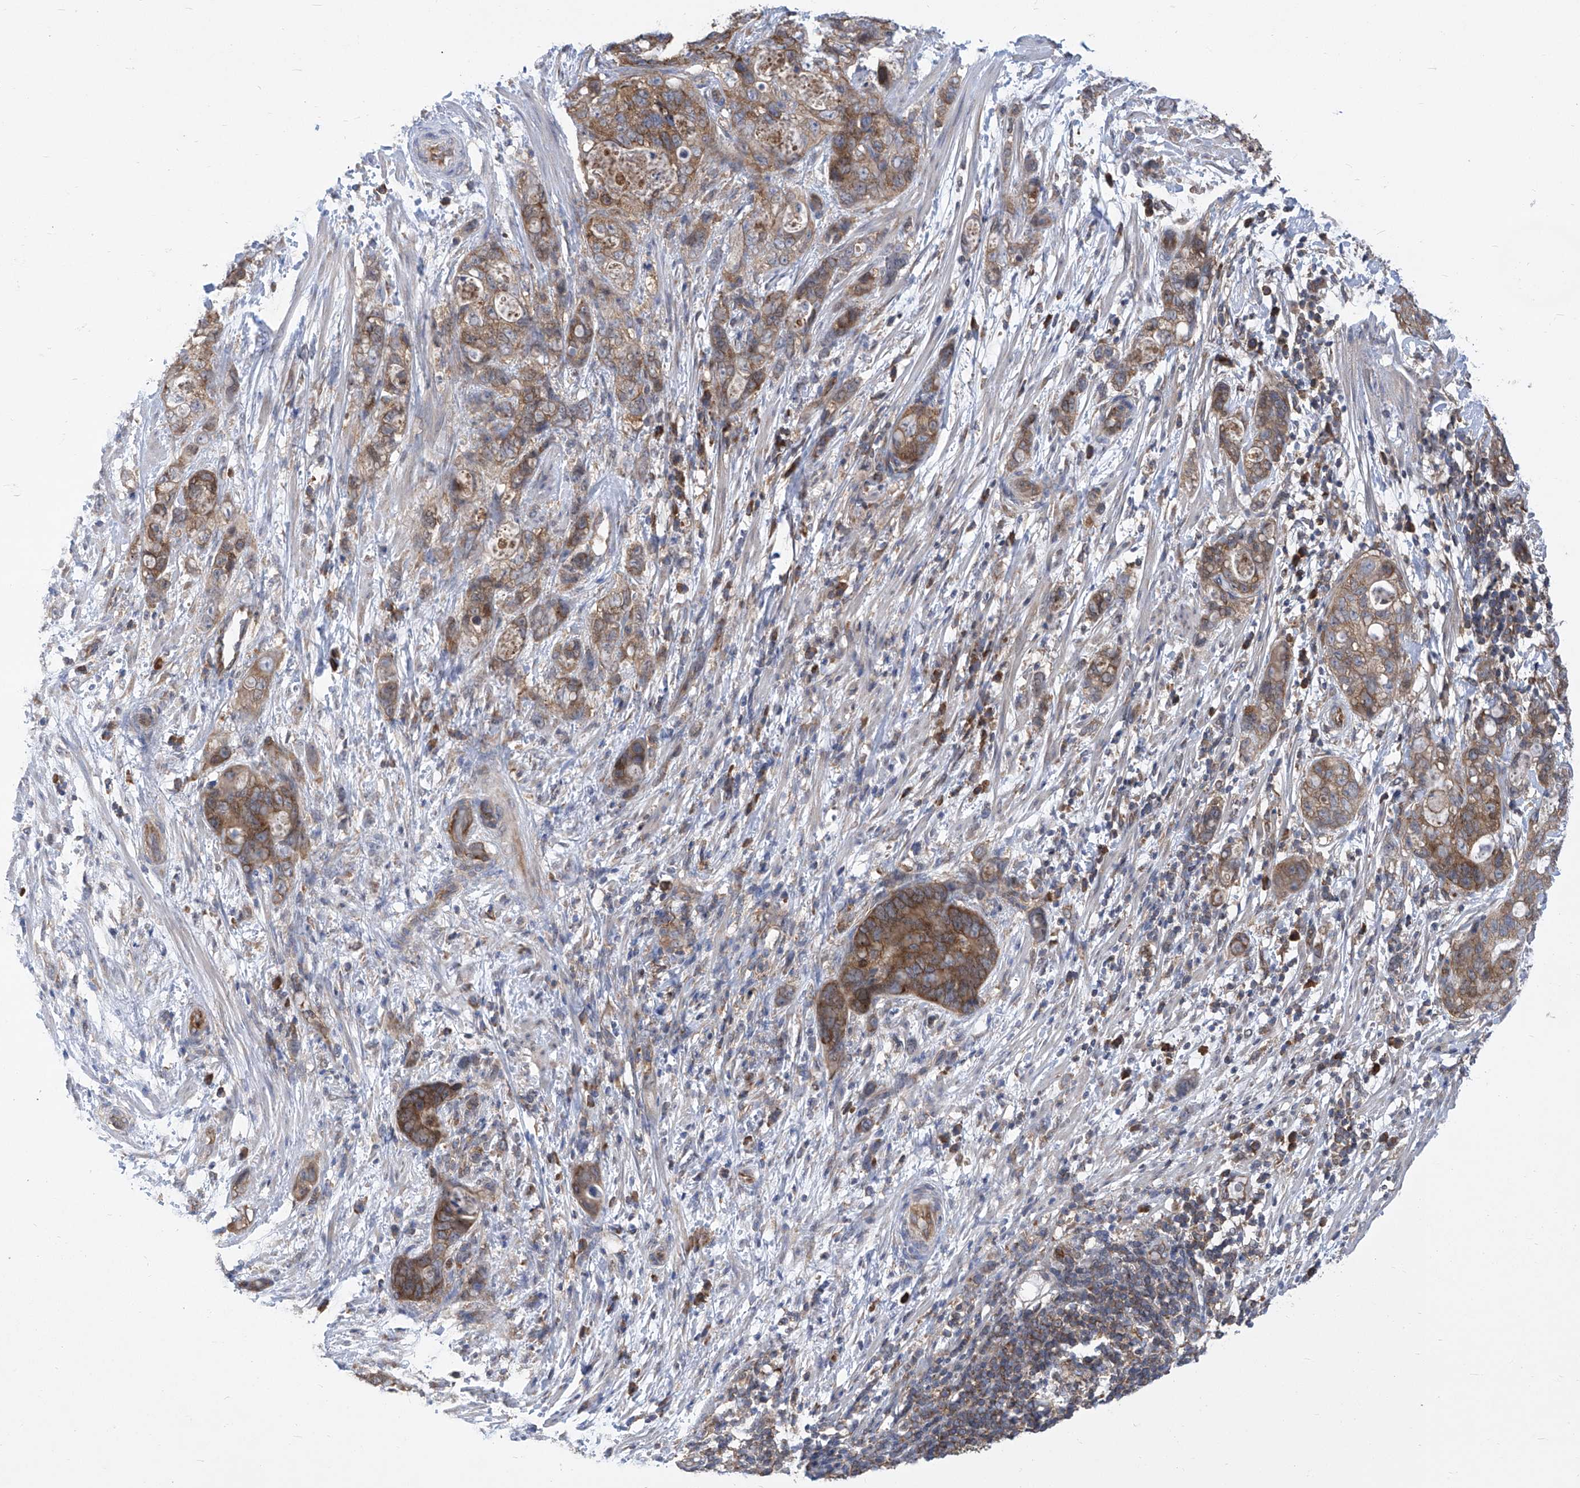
{"staining": {"intensity": "moderate", "quantity": ">75%", "location": "cytoplasmic/membranous"}, "tissue": "stomach cancer", "cell_type": "Tumor cells", "image_type": "cancer", "snomed": [{"axis": "morphology", "description": "Normal tissue, NOS"}, {"axis": "morphology", "description": "Adenocarcinoma, NOS"}, {"axis": "topography", "description": "Stomach"}], "caption": "Moderate cytoplasmic/membranous protein positivity is appreciated in about >75% of tumor cells in stomach adenocarcinoma.", "gene": "EIF3M", "patient": {"sex": "female", "age": 89}}